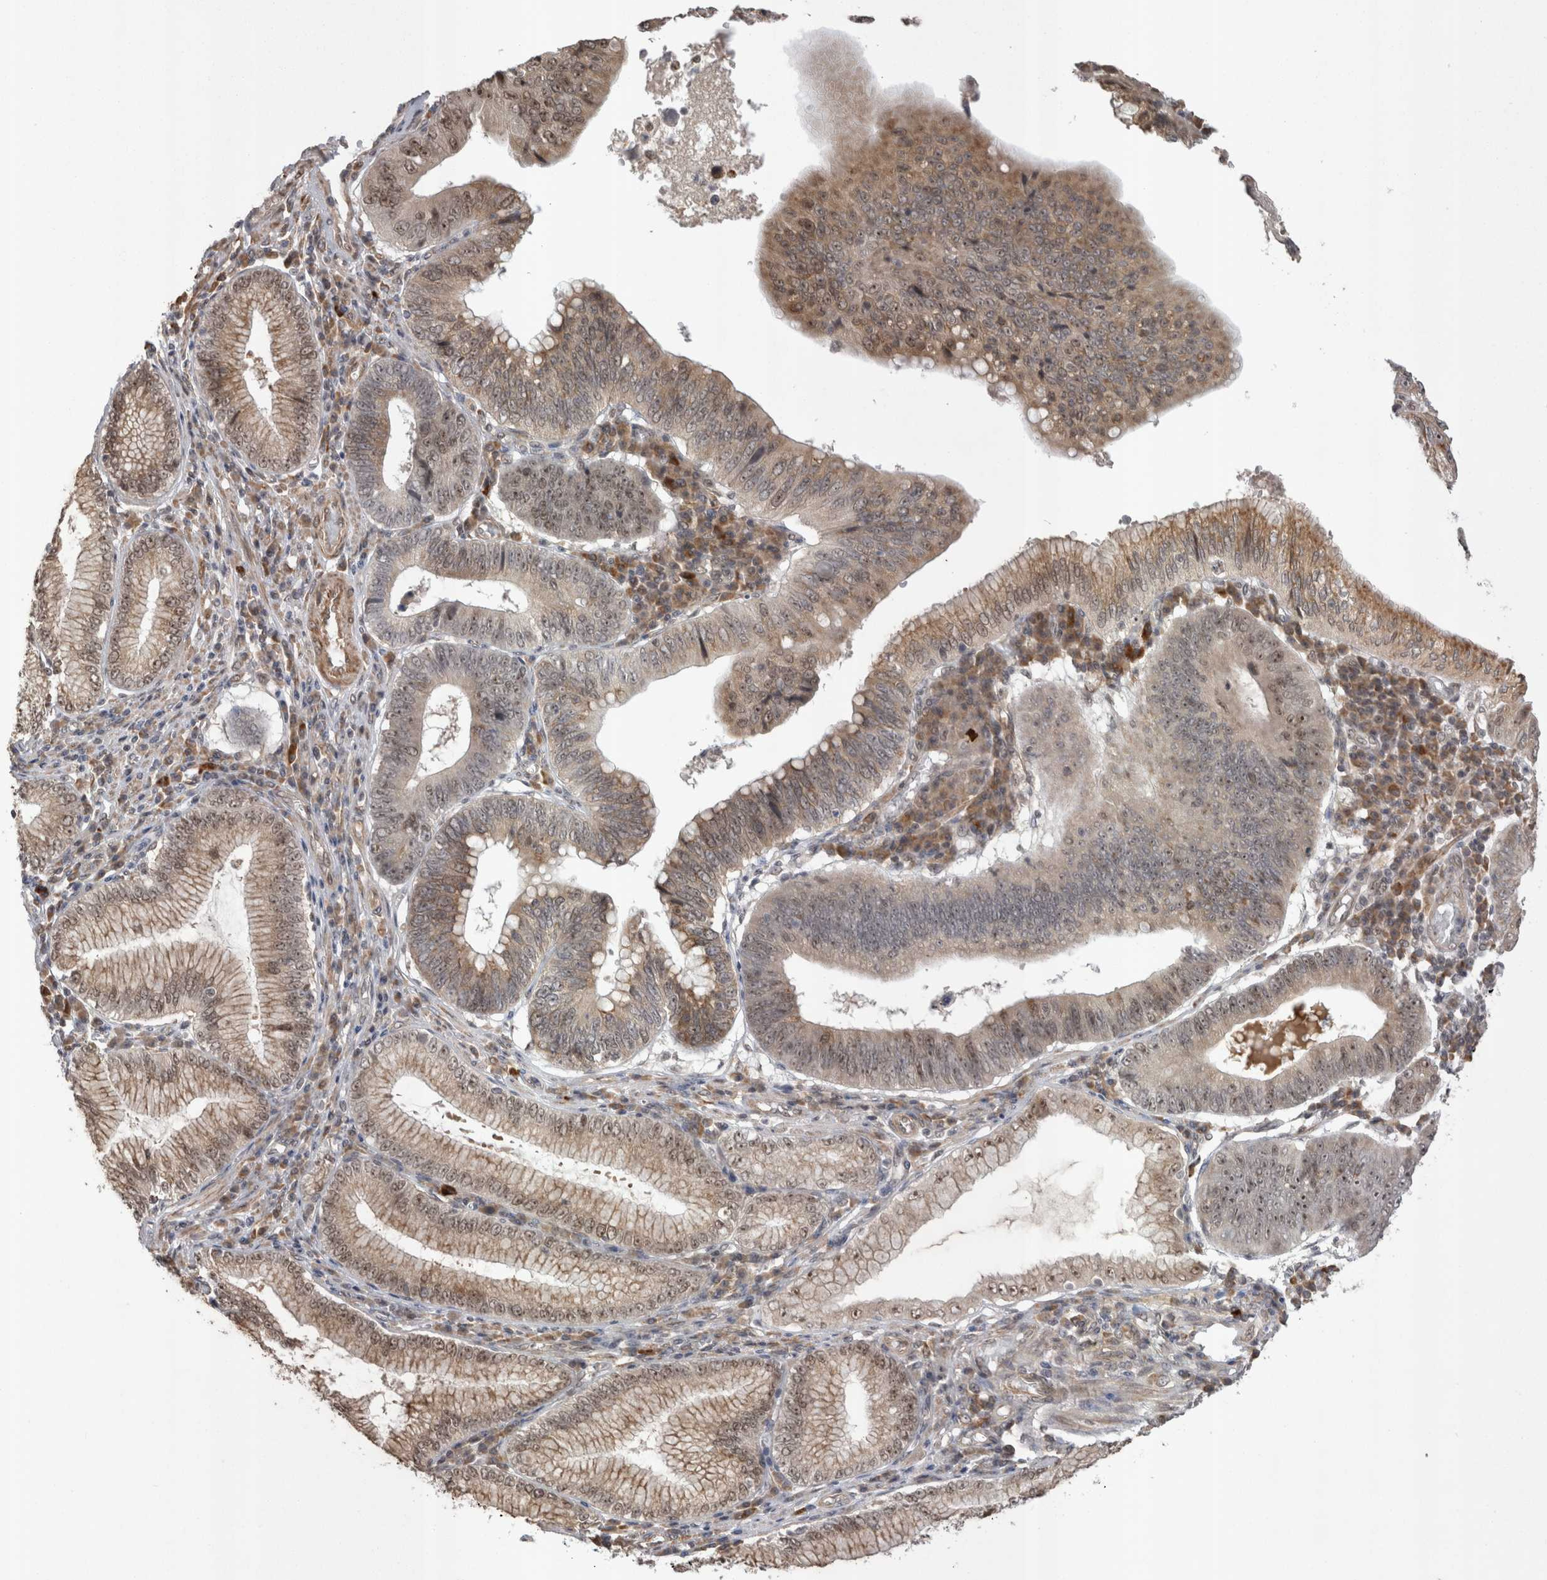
{"staining": {"intensity": "moderate", "quantity": ">75%", "location": "cytoplasmic/membranous,nuclear"}, "tissue": "stomach cancer", "cell_type": "Tumor cells", "image_type": "cancer", "snomed": [{"axis": "morphology", "description": "Adenocarcinoma, NOS"}, {"axis": "topography", "description": "Stomach"}], "caption": "Immunohistochemical staining of stomach cancer exhibits medium levels of moderate cytoplasmic/membranous and nuclear protein expression in about >75% of tumor cells. (DAB (3,3'-diaminobenzidine) IHC, brown staining for protein, blue staining for nuclei).", "gene": "EXOSC4", "patient": {"sex": "male", "age": 59}}